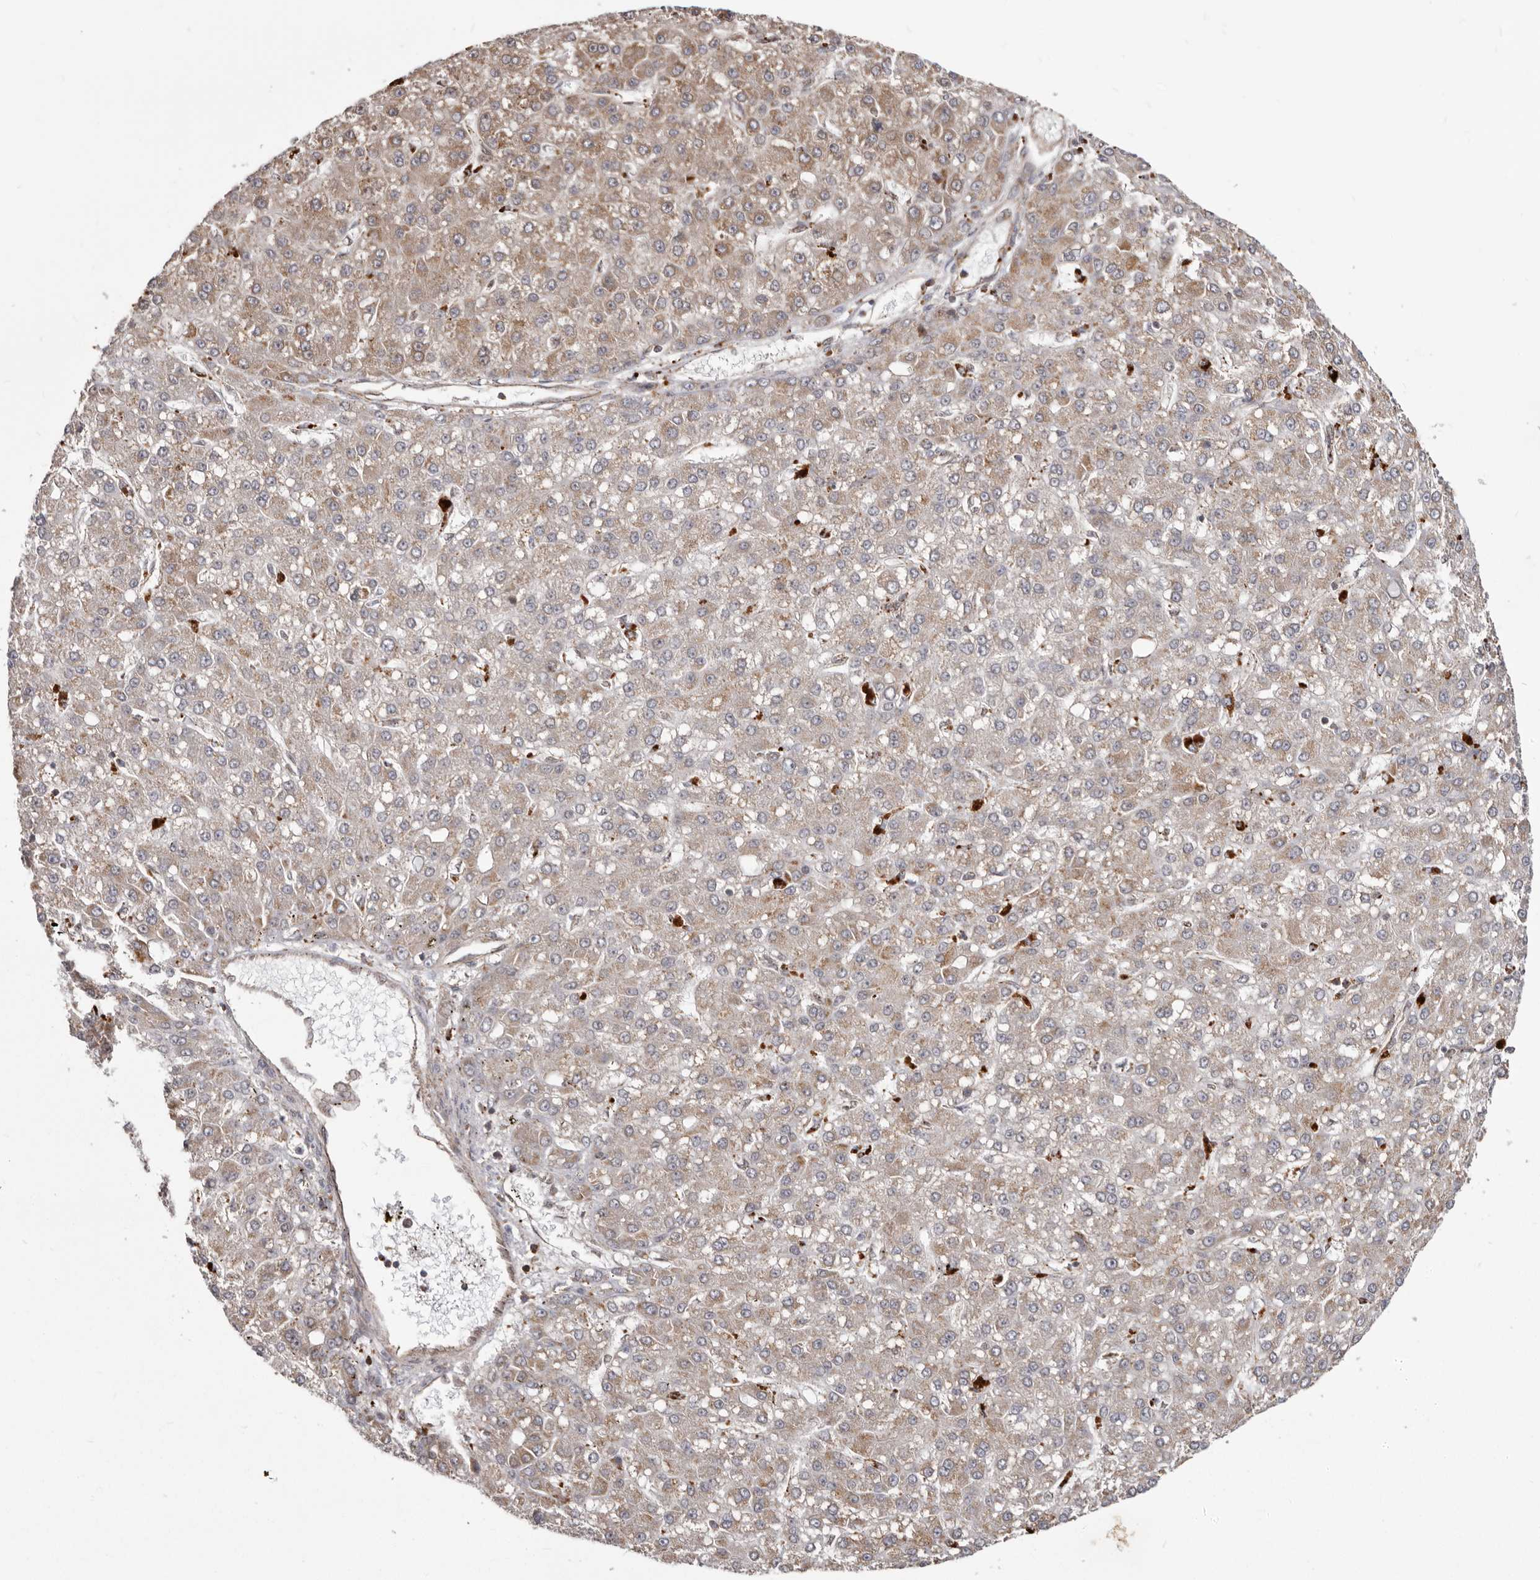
{"staining": {"intensity": "weak", "quantity": "25%-75%", "location": "cytoplasmic/membranous"}, "tissue": "liver cancer", "cell_type": "Tumor cells", "image_type": "cancer", "snomed": [{"axis": "morphology", "description": "Carcinoma, Hepatocellular, NOS"}, {"axis": "topography", "description": "Liver"}], "caption": "Approximately 25%-75% of tumor cells in human liver cancer demonstrate weak cytoplasmic/membranous protein staining as visualized by brown immunohistochemical staining.", "gene": "NUP43", "patient": {"sex": "male", "age": 67}}